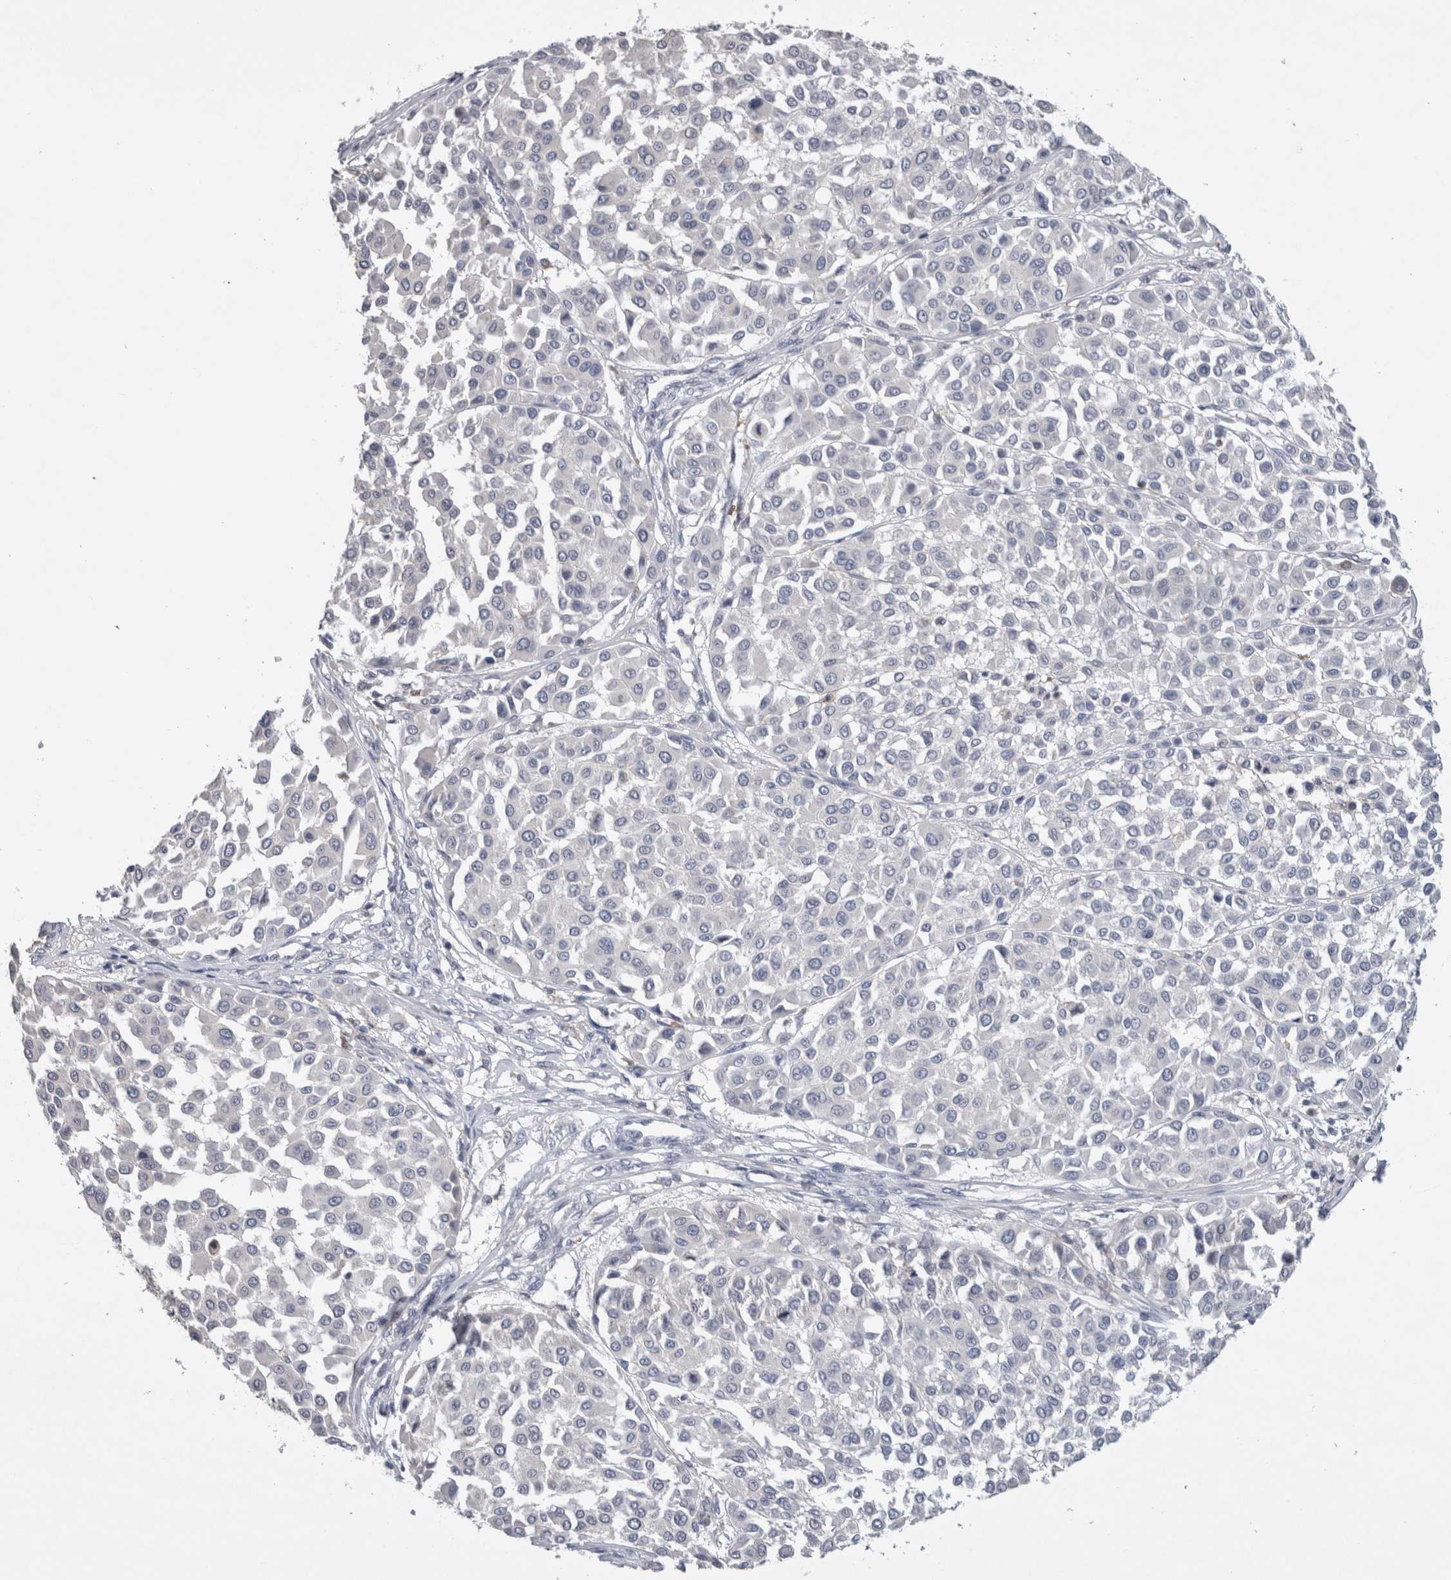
{"staining": {"intensity": "negative", "quantity": "none", "location": "none"}, "tissue": "melanoma", "cell_type": "Tumor cells", "image_type": "cancer", "snomed": [{"axis": "morphology", "description": "Malignant melanoma, Metastatic site"}, {"axis": "topography", "description": "Soft tissue"}], "caption": "Histopathology image shows no protein expression in tumor cells of malignant melanoma (metastatic site) tissue. The staining is performed using DAB brown chromogen with nuclei counter-stained in using hematoxylin.", "gene": "FABP7", "patient": {"sex": "male", "age": 41}}